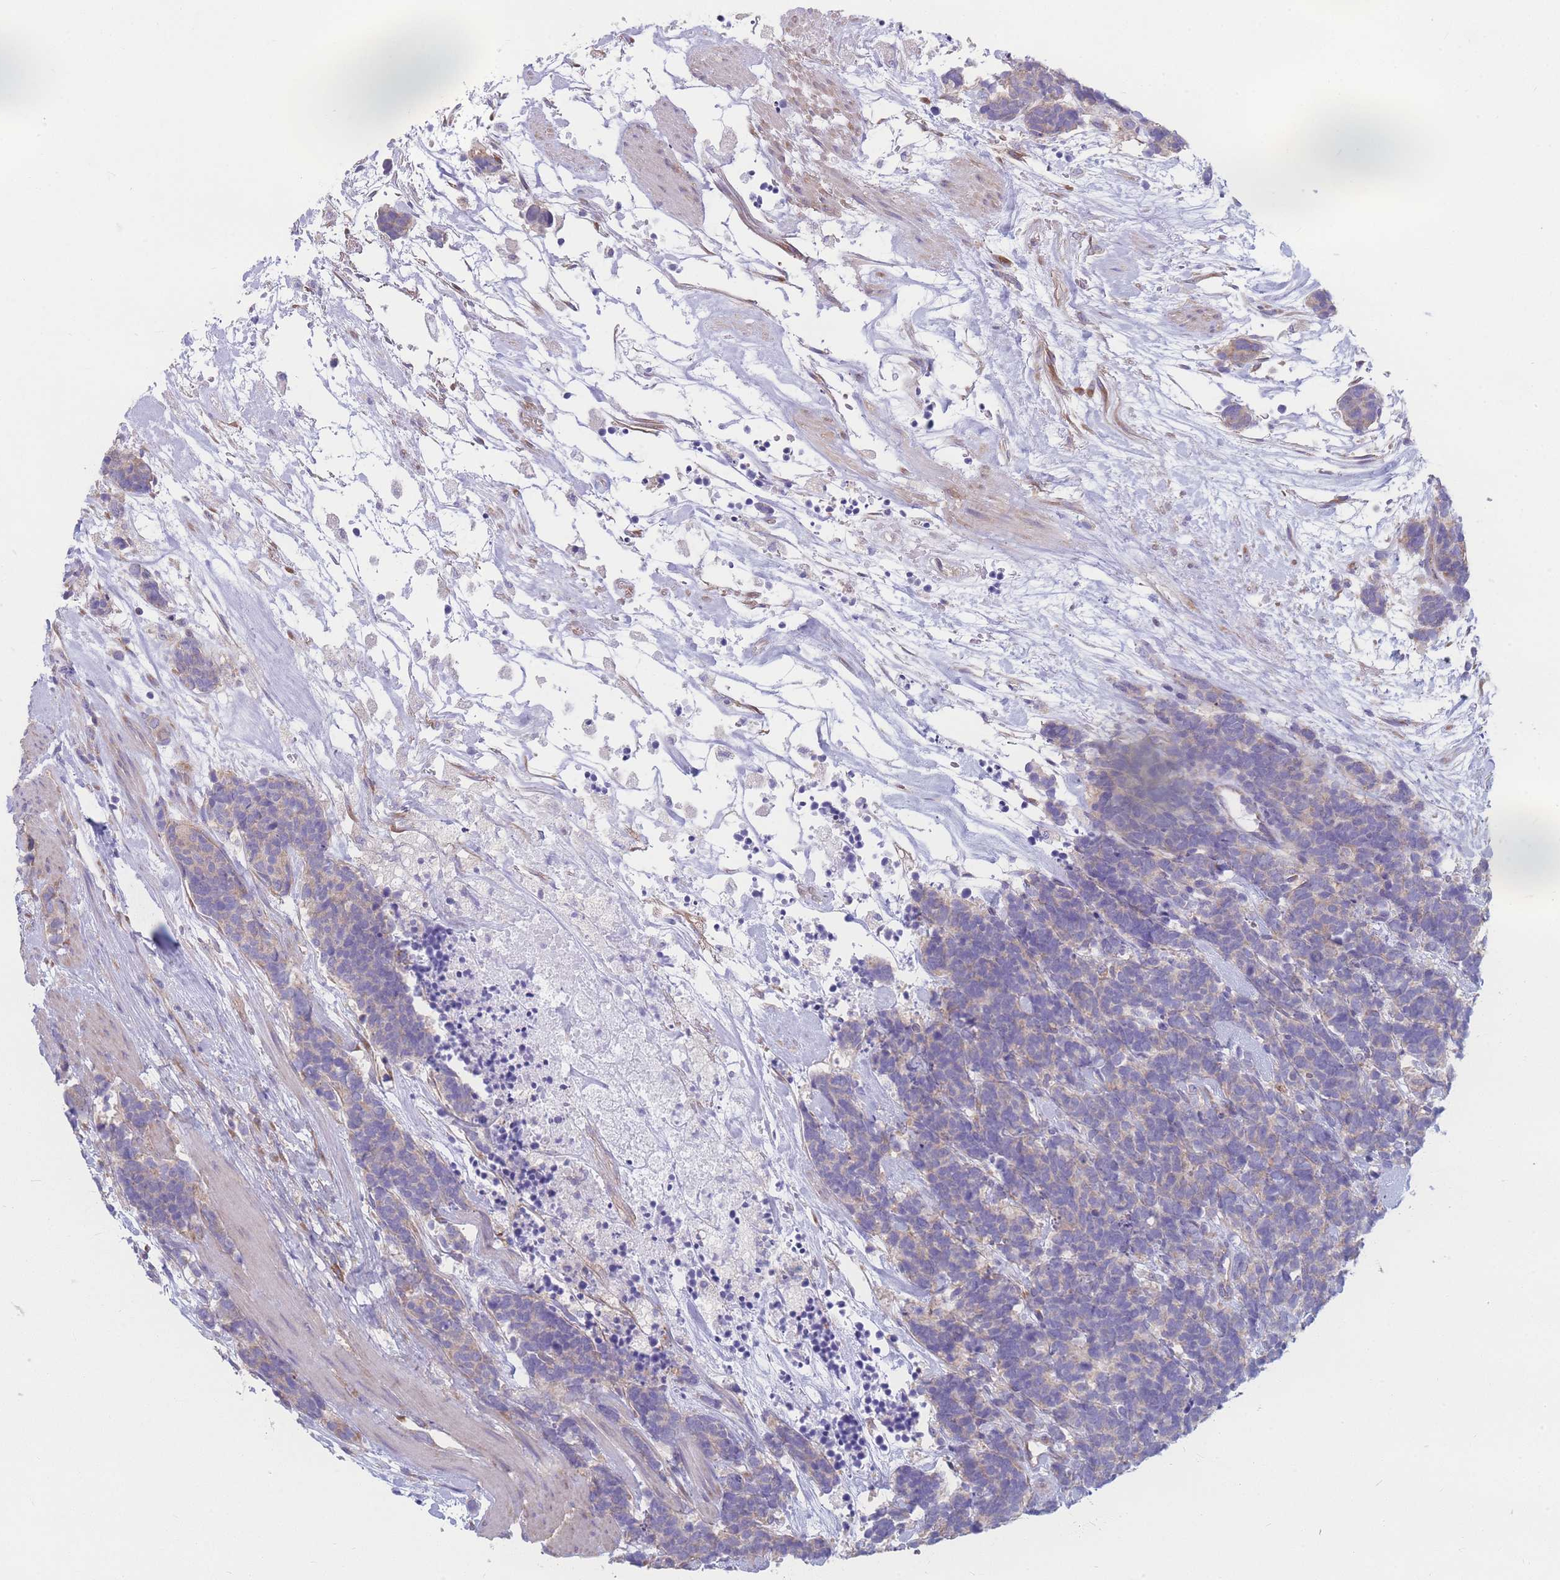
{"staining": {"intensity": "negative", "quantity": "none", "location": "none"}, "tissue": "carcinoid", "cell_type": "Tumor cells", "image_type": "cancer", "snomed": [{"axis": "morphology", "description": "Carcinoma, NOS"}, {"axis": "morphology", "description": "Carcinoid, malignant, NOS"}, {"axis": "topography", "description": "Prostate"}], "caption": "Tumor cells show no significant protein expression in malignant carcinoid.", "gene": "RPL8", "patient": {"sex": "male", "age": 57}}